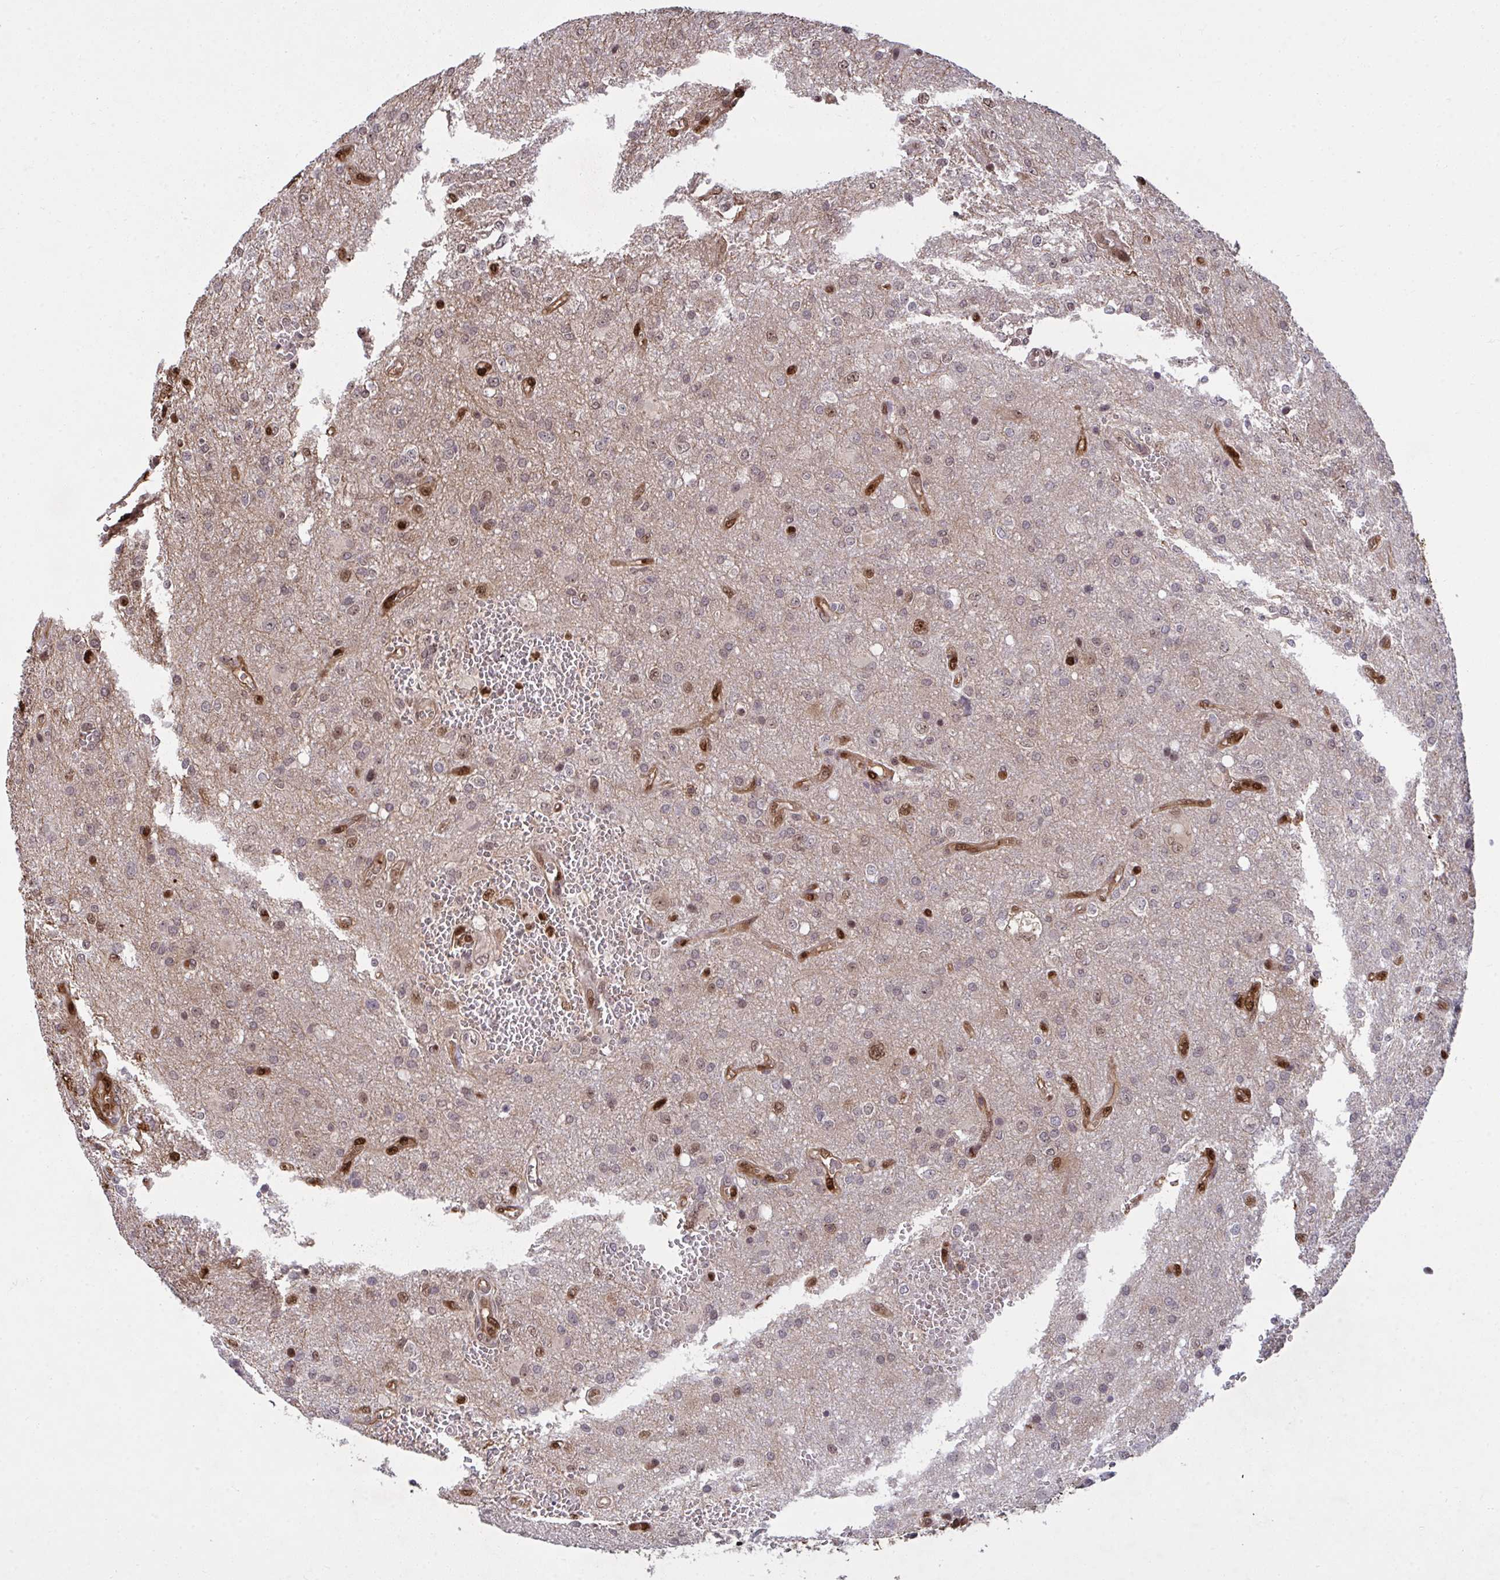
{"staining": {"intensity": "moderate", "quantity": "25%-75%", "location": "nuclear"}, "tissue": "glioma", "cell_type": "Tumor cells", "image_type": "cancer", "snomed": [{"axis": "morphology", "description": "Glioma, malignant, Low grade"}, {"axis": "topography", "description": "Brain"}], "caption": "Human malignant glioma (low-grade) stained for a protein (brown) shows moderate nuclear positive positivity in about 25%-75% of tumor cells.", "gene": "UXT", "patient": {"sex": "male", "age": 66}}